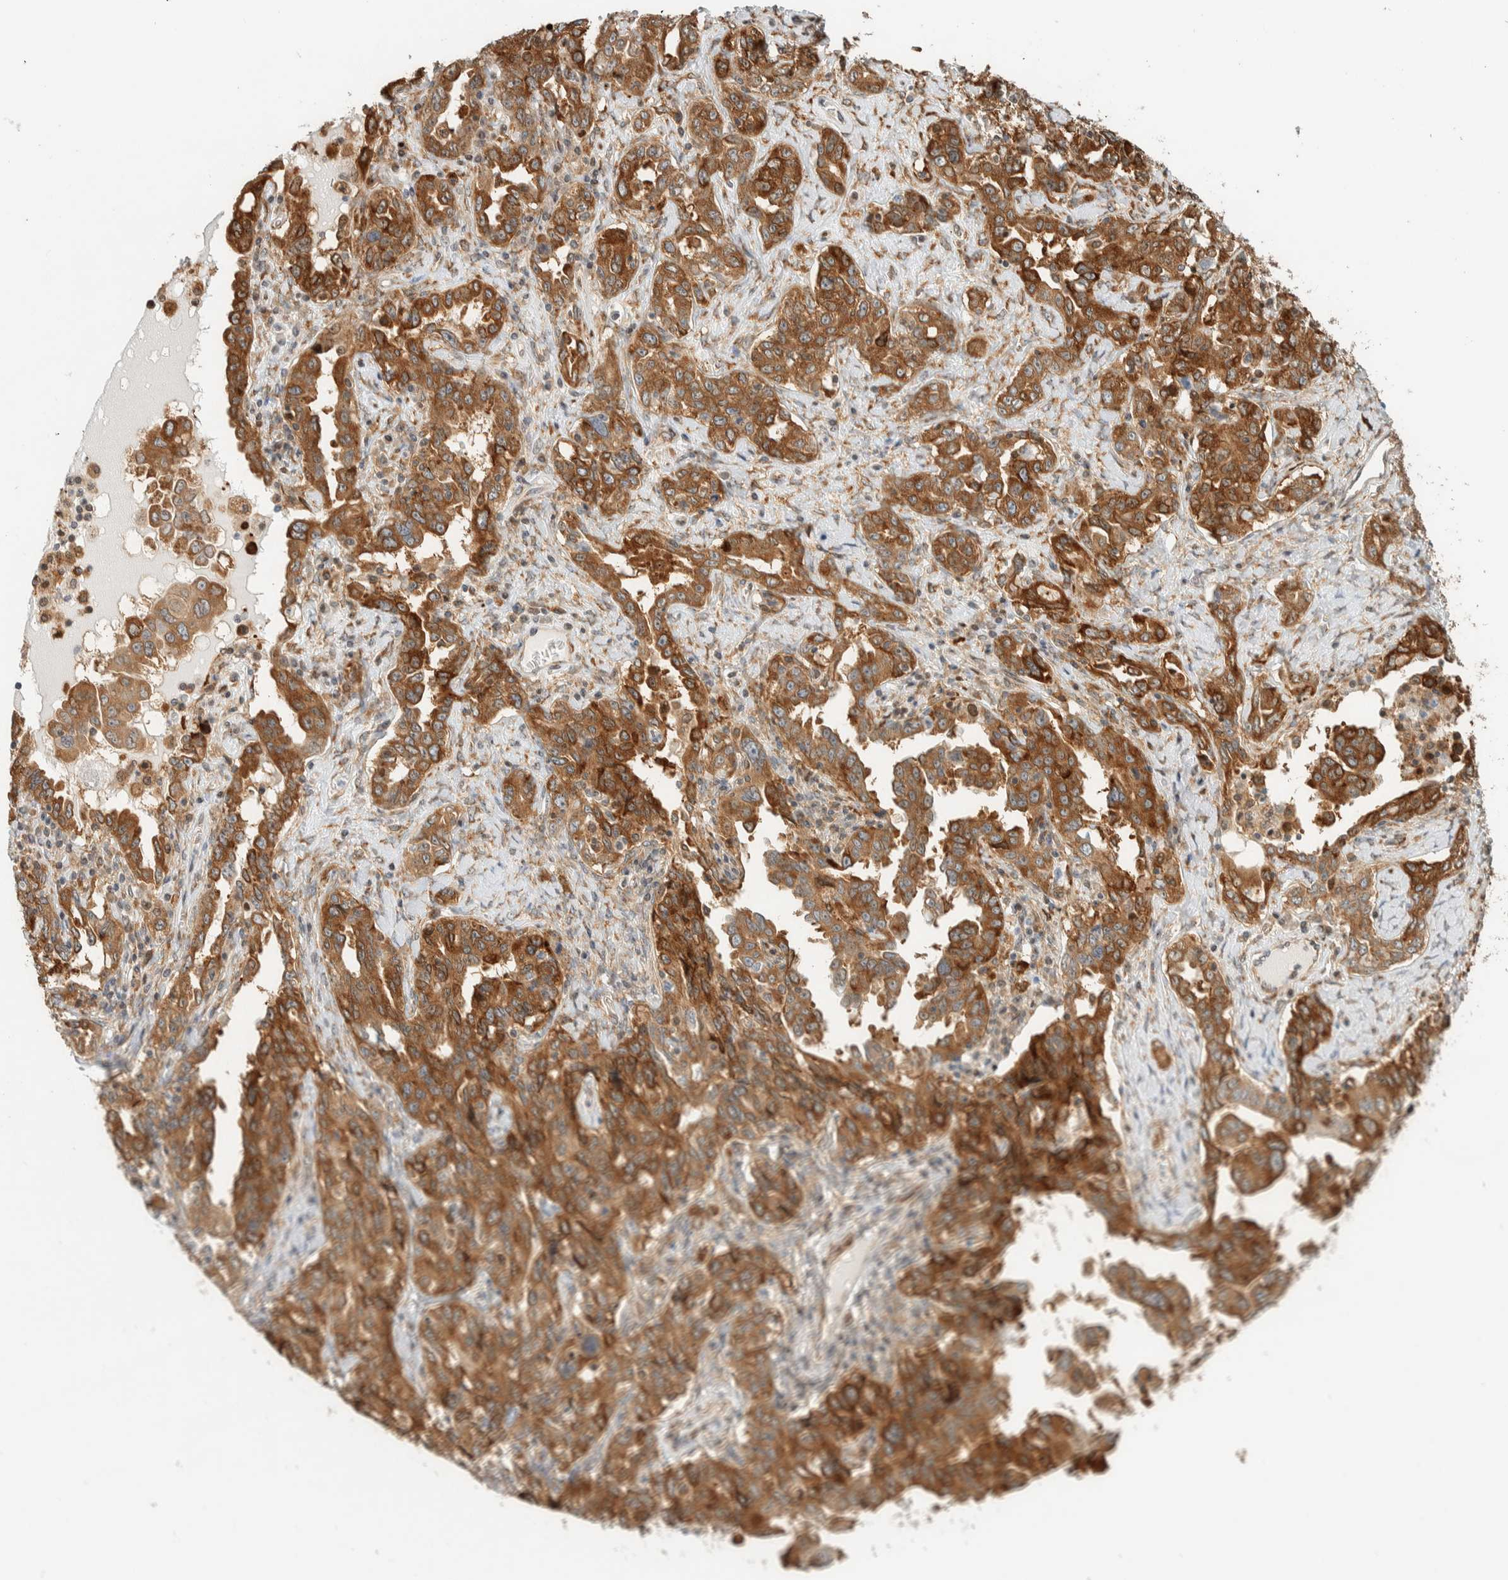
{"staining": {"intensity": "strong", "quantity": ">75%", "location": "cytoplasmic/membranous"}, "tissue": "ovarian cancer", "cell_type": "Tumor cells", "image_type": "cancer", "snomed": [{"axis": "morphology", "description": "Carcinoma, endometroid"}, {"axis": "topography", "description": "Ovary"}], "caption": "There is high levels of strong cytoplasmic/membranous staining in tumor cells of ovarian cancer (endometroid carcinoma), as demonstrated by immunohistochemical staining (brown color).", "gene": "LLGL2", "patient": {"sex": "female", "age": 62}}